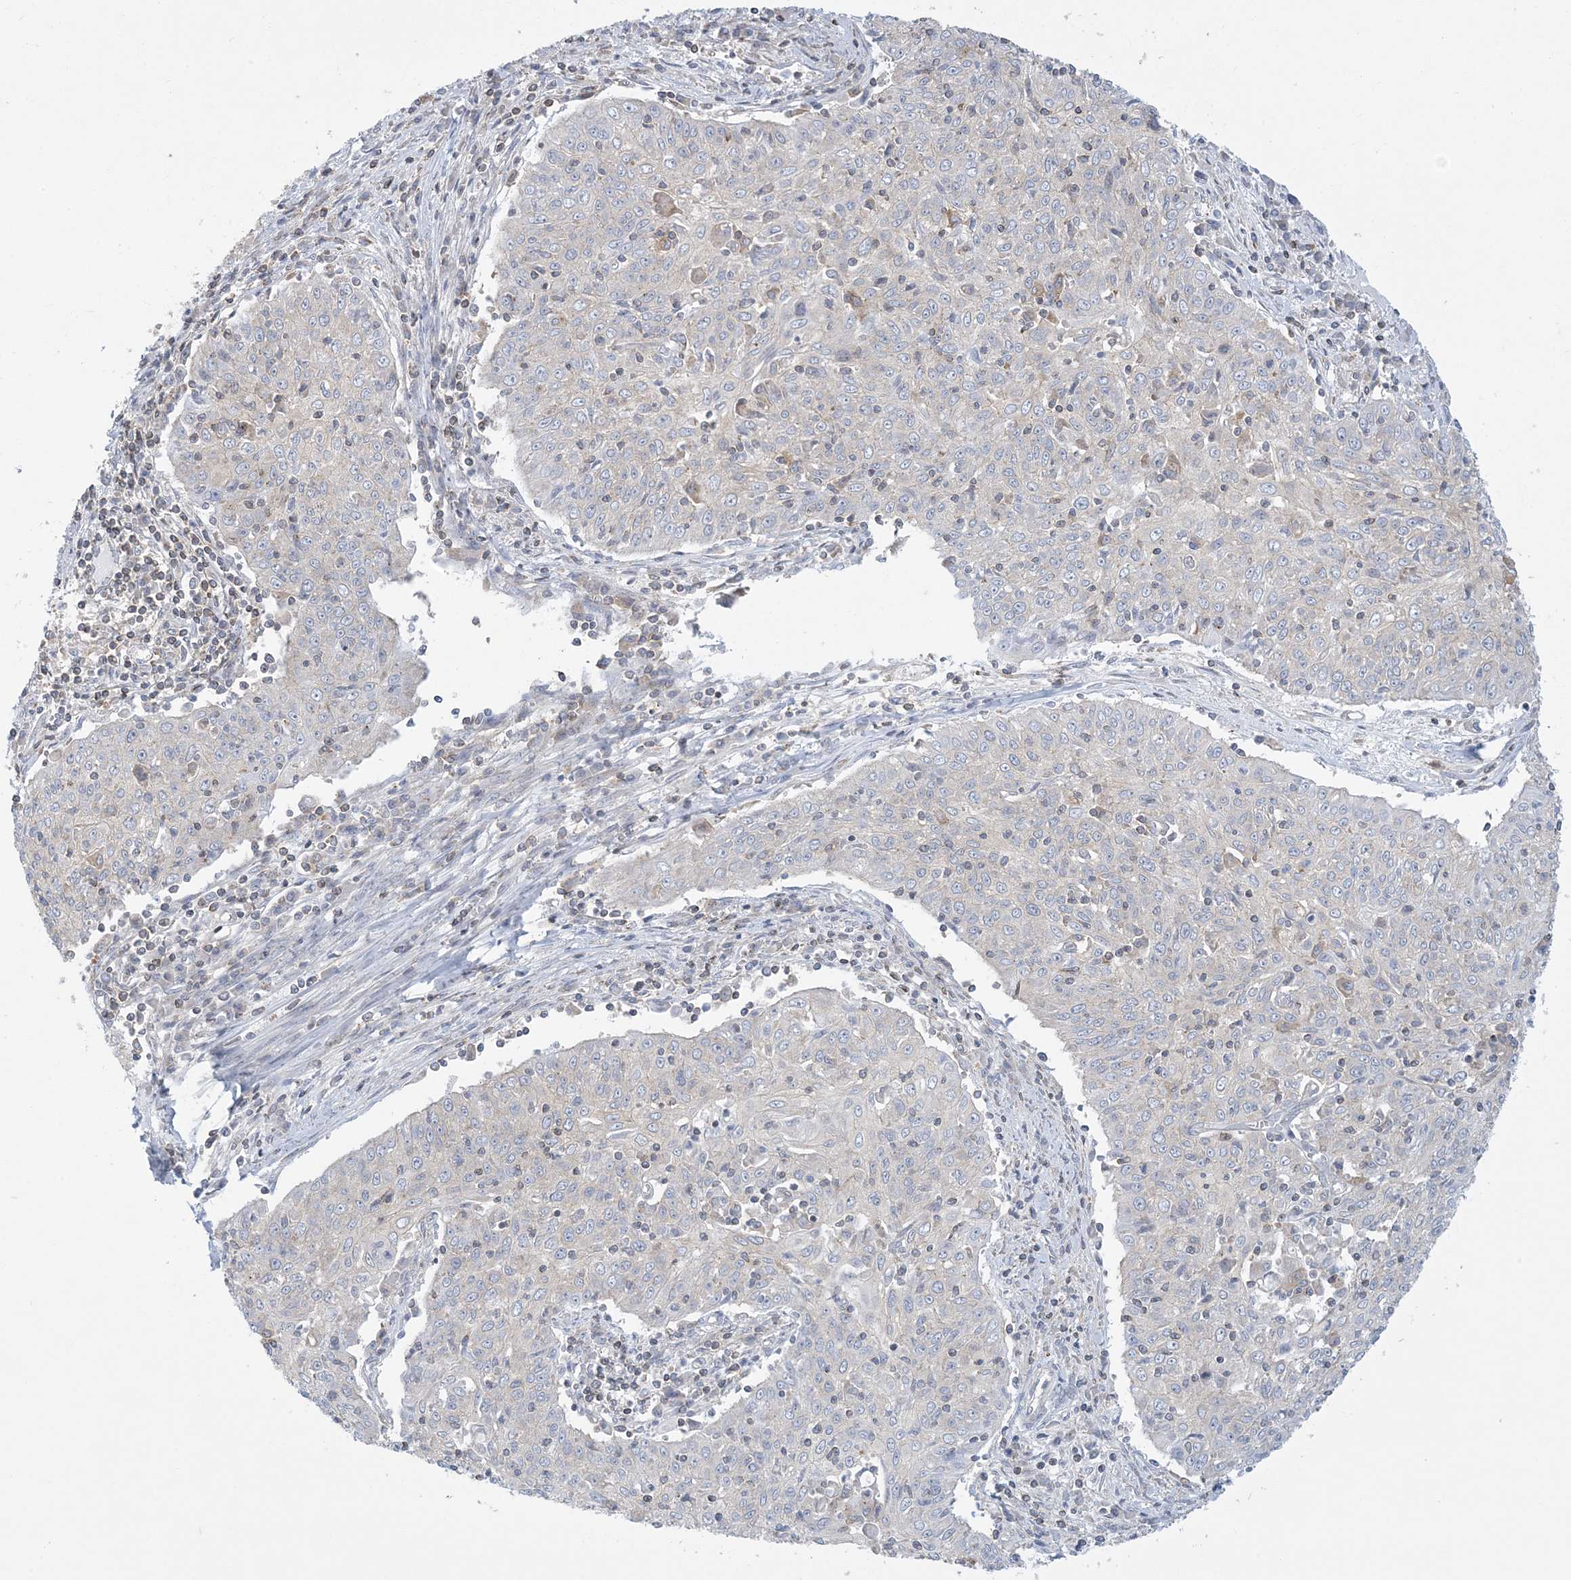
{"staining": {"intensity": "negative", "quantity": "none", "location": "none"}, "tissue": "cervical cancer", "cell_type": "Tumor cells", "image_type": "cancer", "snomed": [{"axis": "morphology", "description": "Squamous cell carcinoma, NOS"}, {"axis": "topography", "description": "Cervix"}], "caption": "DAB (3,3'-diaminobenzidine) immunohistochemical staining of cervical cancer demonstrates no significant expression in tumor cells. (DAB (3,3'-diaminobenzidine) immunohistochemistry visualized using brightfield microscopy, high magnification).", "gene": "SLAMF9", "patient": {"sex": "female", "age": 48}}